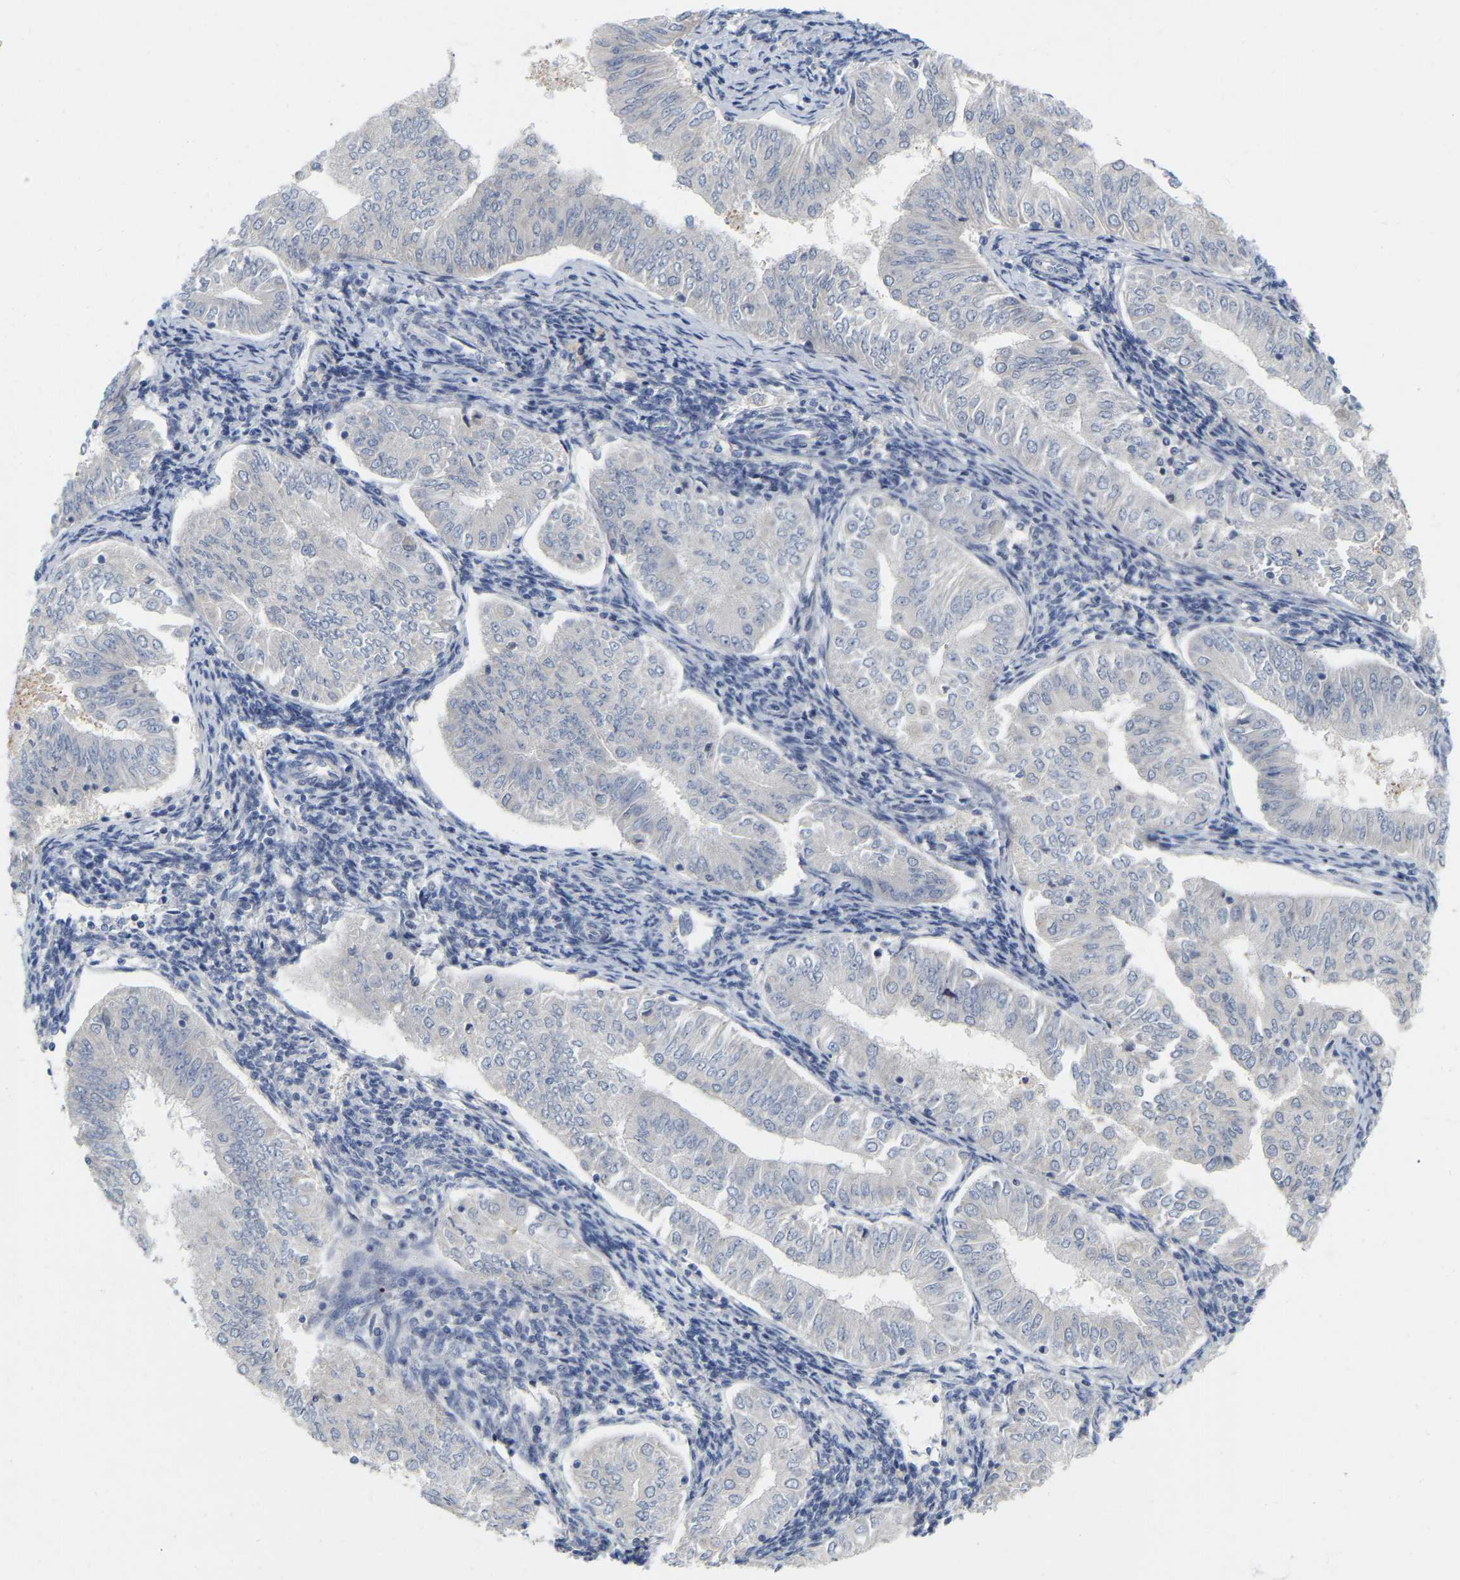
{"staining": {"intensity": "negative", "quantity": "none", "location": "none"}, "tissue": "endometrial cancer", "cell_type": "Tumor cells", "image_type": "cancer", "snomed": [{"axis": "morphology", "description": "Normal tissue, NOS"}, {"axis": "morphology", "description": "Adenocarcinoma, NOS"}, {"axis": "topography", "description": "Endometrium"}], "caption": "Photomicrograph shows no protein staining in tumor cells of endometrial cancer (adenocarcinoma) tissue.", "gene": "WIPI2", "patient": {"sex": "female", "age": 53}}